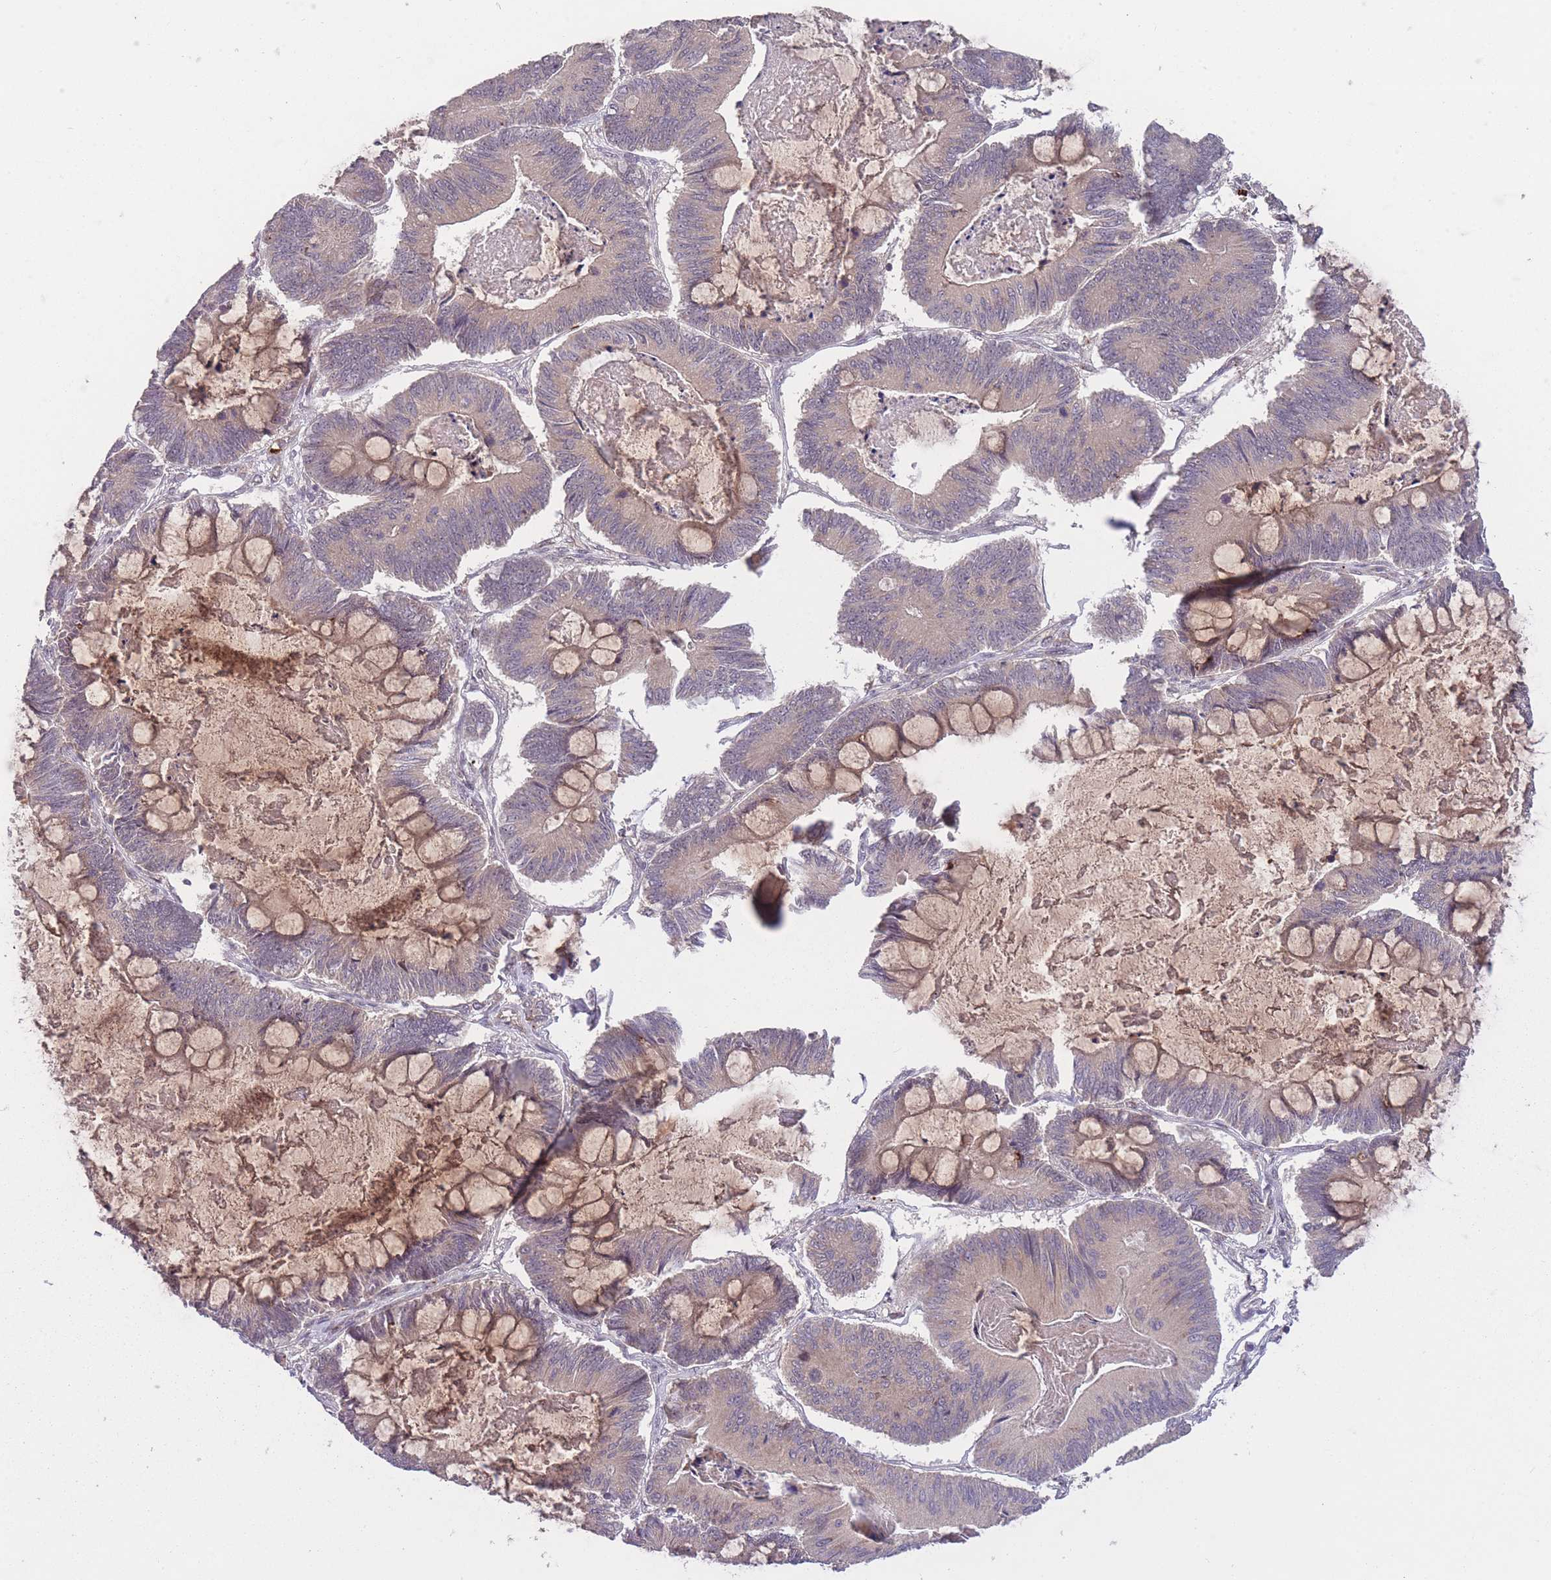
{"staining": {"intensity": "moderate", "quantity": "<25%", "location": "cytoplasmic/membranous"}, "tissue": "ovarian cancer", "cell_type": "Tumor cells", "image_type": "cancer", "snomed": [{"axis": "morphology", "description": "Cystadenocarcinoma, mucinous, NOS"}, {"axis": "topography", "description": "Ovary"}], "caption": "This is a histology image of immunohistochemistry (IHC) staining of ovarian cancer (mucinous cystadenocarcinoma), which shows moderate expression in the cytoplasmic/membranous of tumor cells.", "gene": "SECTM1", "patient": {"sex": "female", "age": 61}}